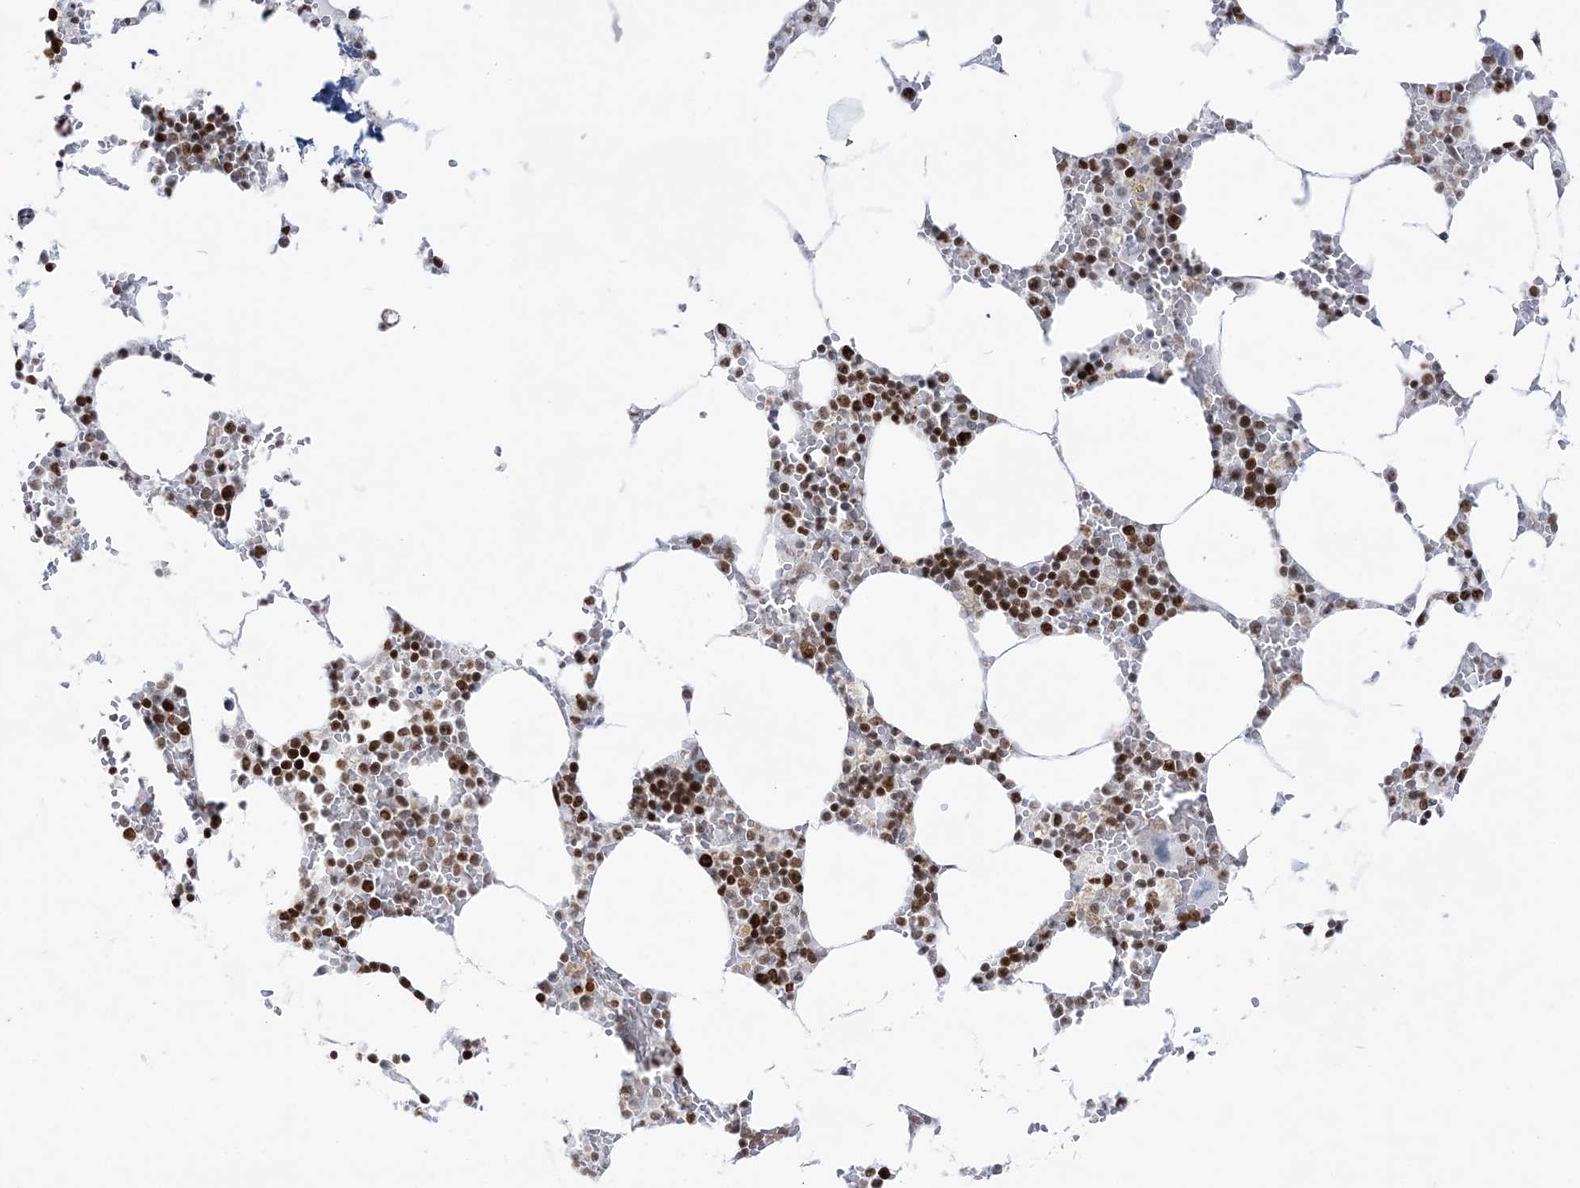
{"staining": {"intensity": "strong", "quantity": "25%-75%", "location": "nuclear"}, "tissue": "bone marrow", "cell_type": "Hematopoietic cells", "image_type": "normal", "snomed": [{"axis": "morphology", "description": "Normal tissue, NOS"}, {"axis": "topography", "description": "Bone marrow"}], "caption": "Protein staining of normal bone marrow exhibits strong nuclear staining in about 25%-75% of hematopoietic cells.", "gene": "DDX21", "patient": {"sex": "male", "age": 70}}